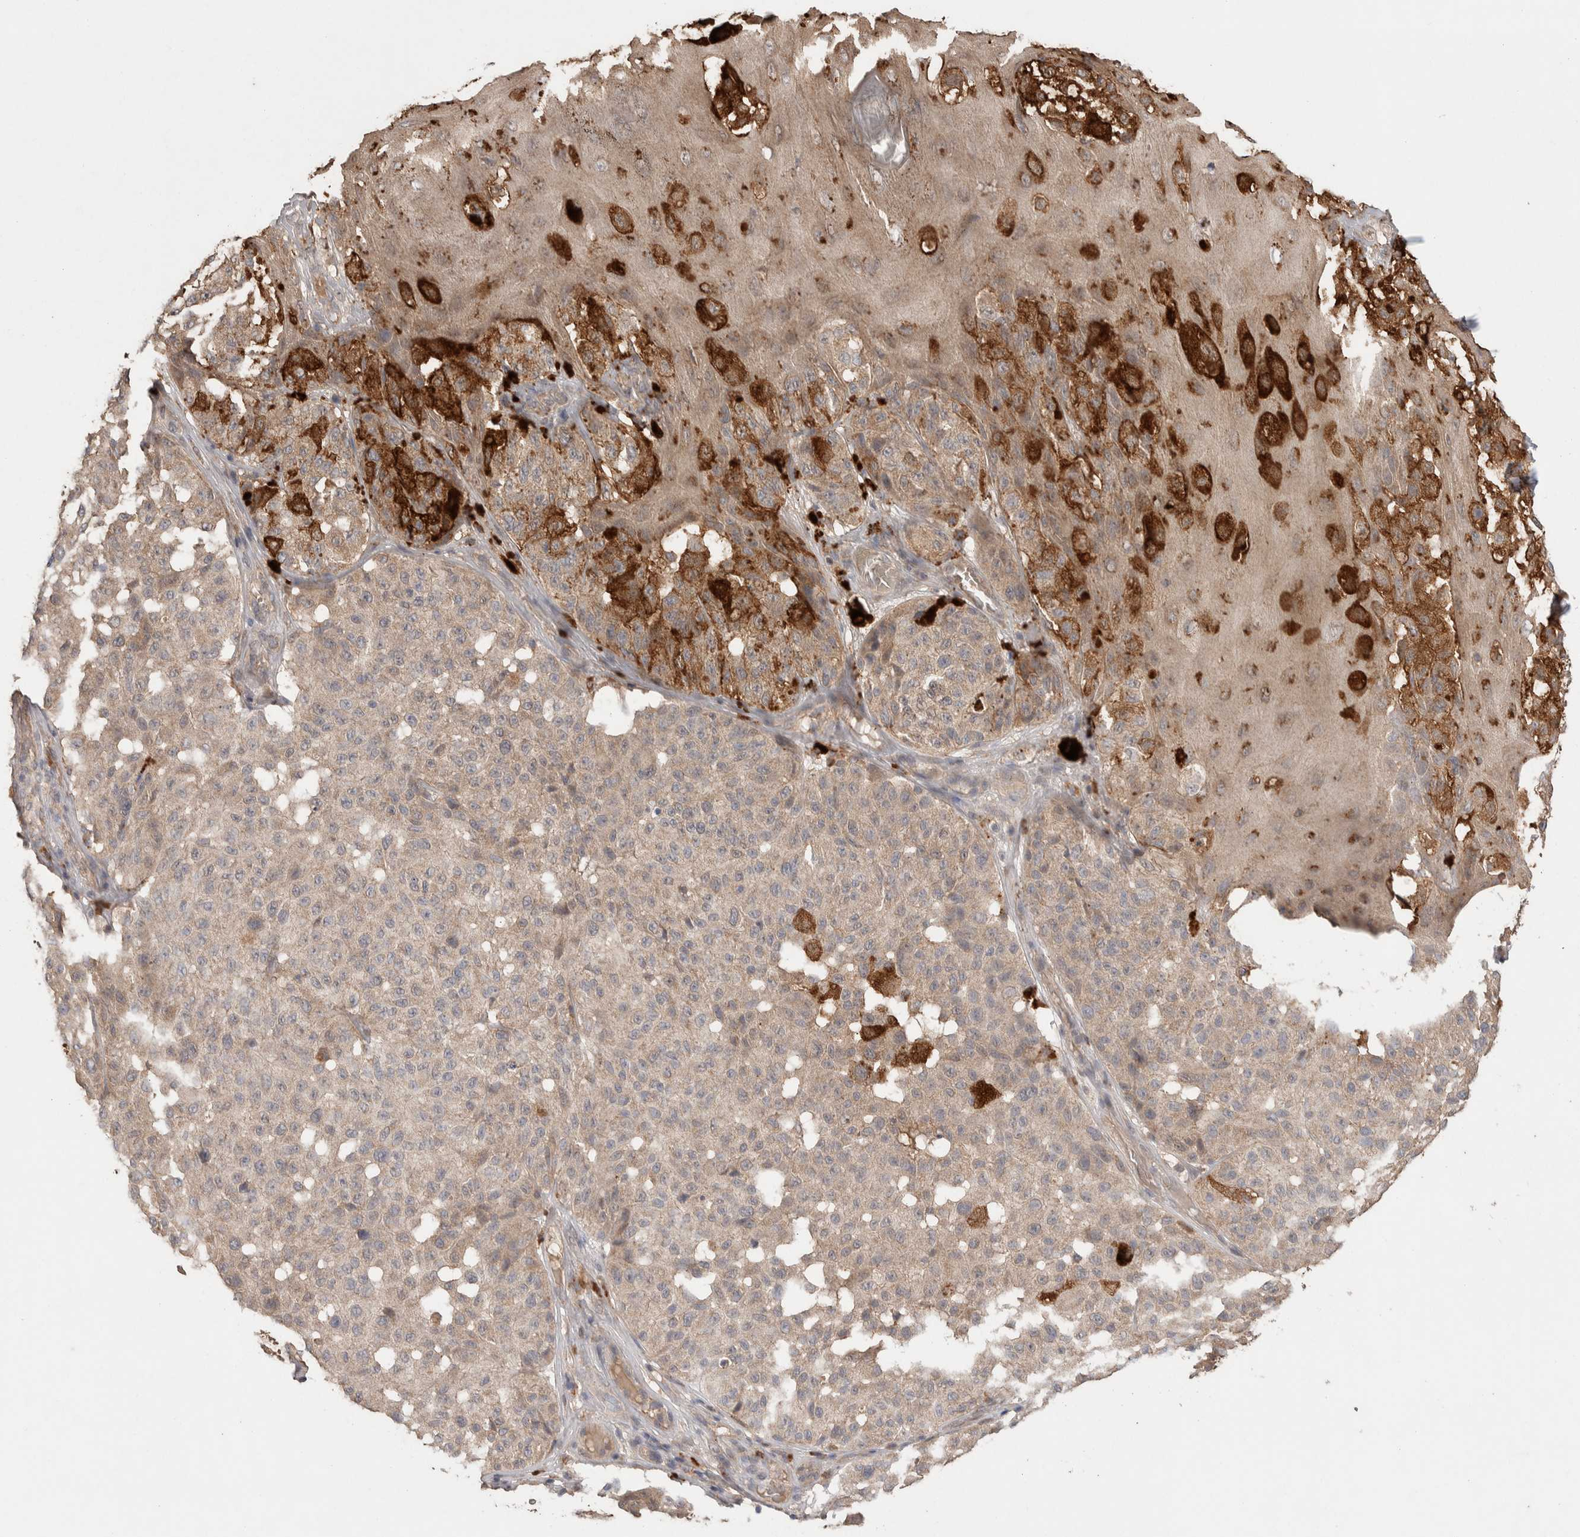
{"staining": {"intensity": "weak", "quantity": ">75%", "location": "cytoplasmic/membranous"}, "tissue": "melanoma", "cell_type": "Tumor cells", "image_type": "cancer", "snomed": [{"axis": "morphology", "description": "Malignant melanoma, NOS"}, {"axis": "topography", "description": "Skin"}], "caption": "An immunohistochemistry (IHC) image of tumor tissue is shown. Protein staining in brown shows weak cytoplasmic/membranous positivity in malignant melanoma within tumor cells.", "gene": "KCNJ5", "patient": {"sex": "female", "age": 46}}